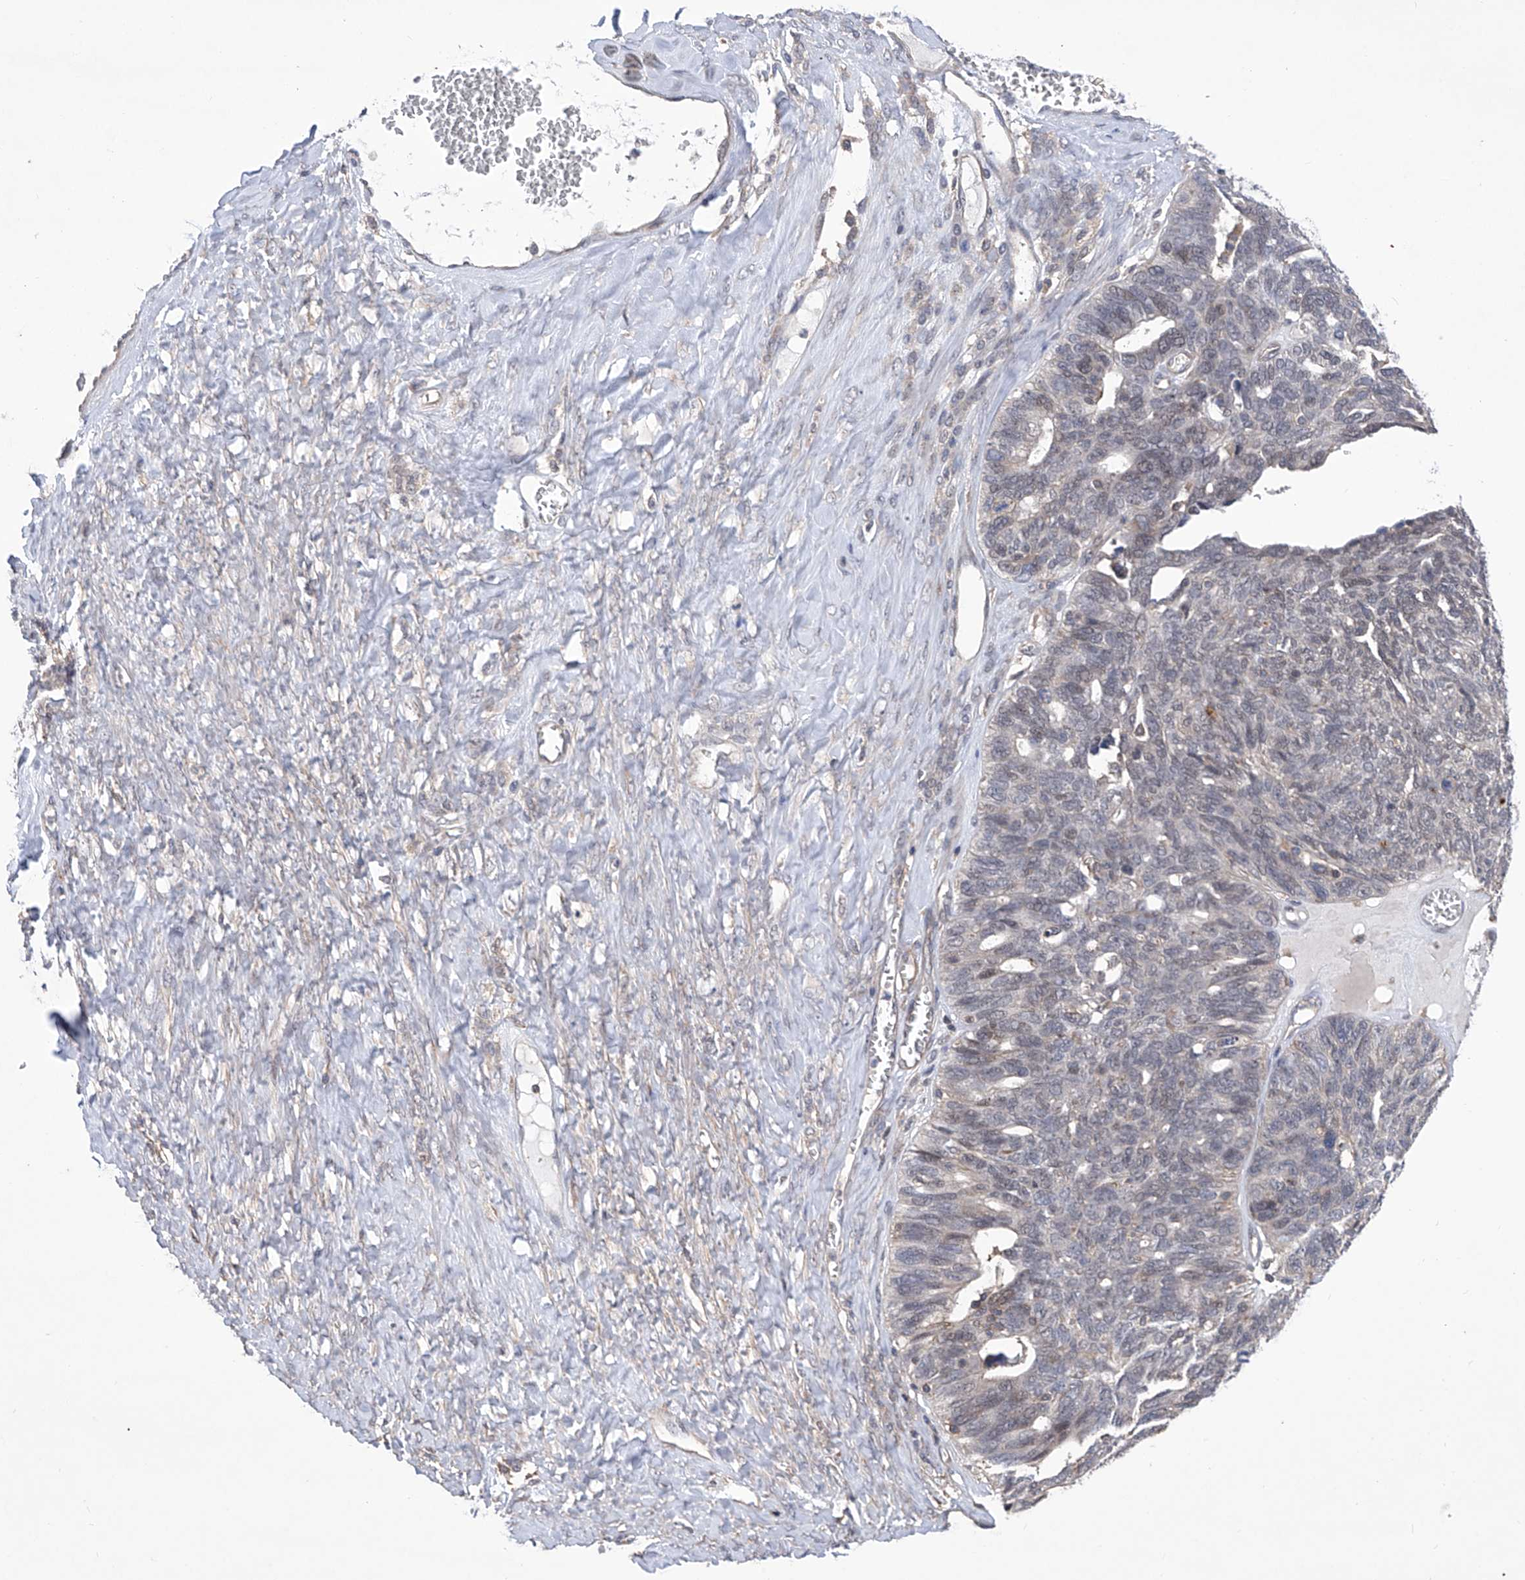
{"staining": {"intensity": "negative", "quantity": "none", "location": "none"}, "tissue": "ovarian cancer", "cell_type": "Tumor cells", "image_type": "cancer", "snomed": [{"axis": "morphology", "description": "Cystadenocarcinoma, serous, NOS"}, {"axis": "topography", "description": "Ovary"}], "caption": "Immunohistochemistry (IHC) of serous cystadenocarcinoma (ovarian) shows no staining in tumor cells.", "gene": "KIFC2", "patient": {"sex": "female", "age": 79}}